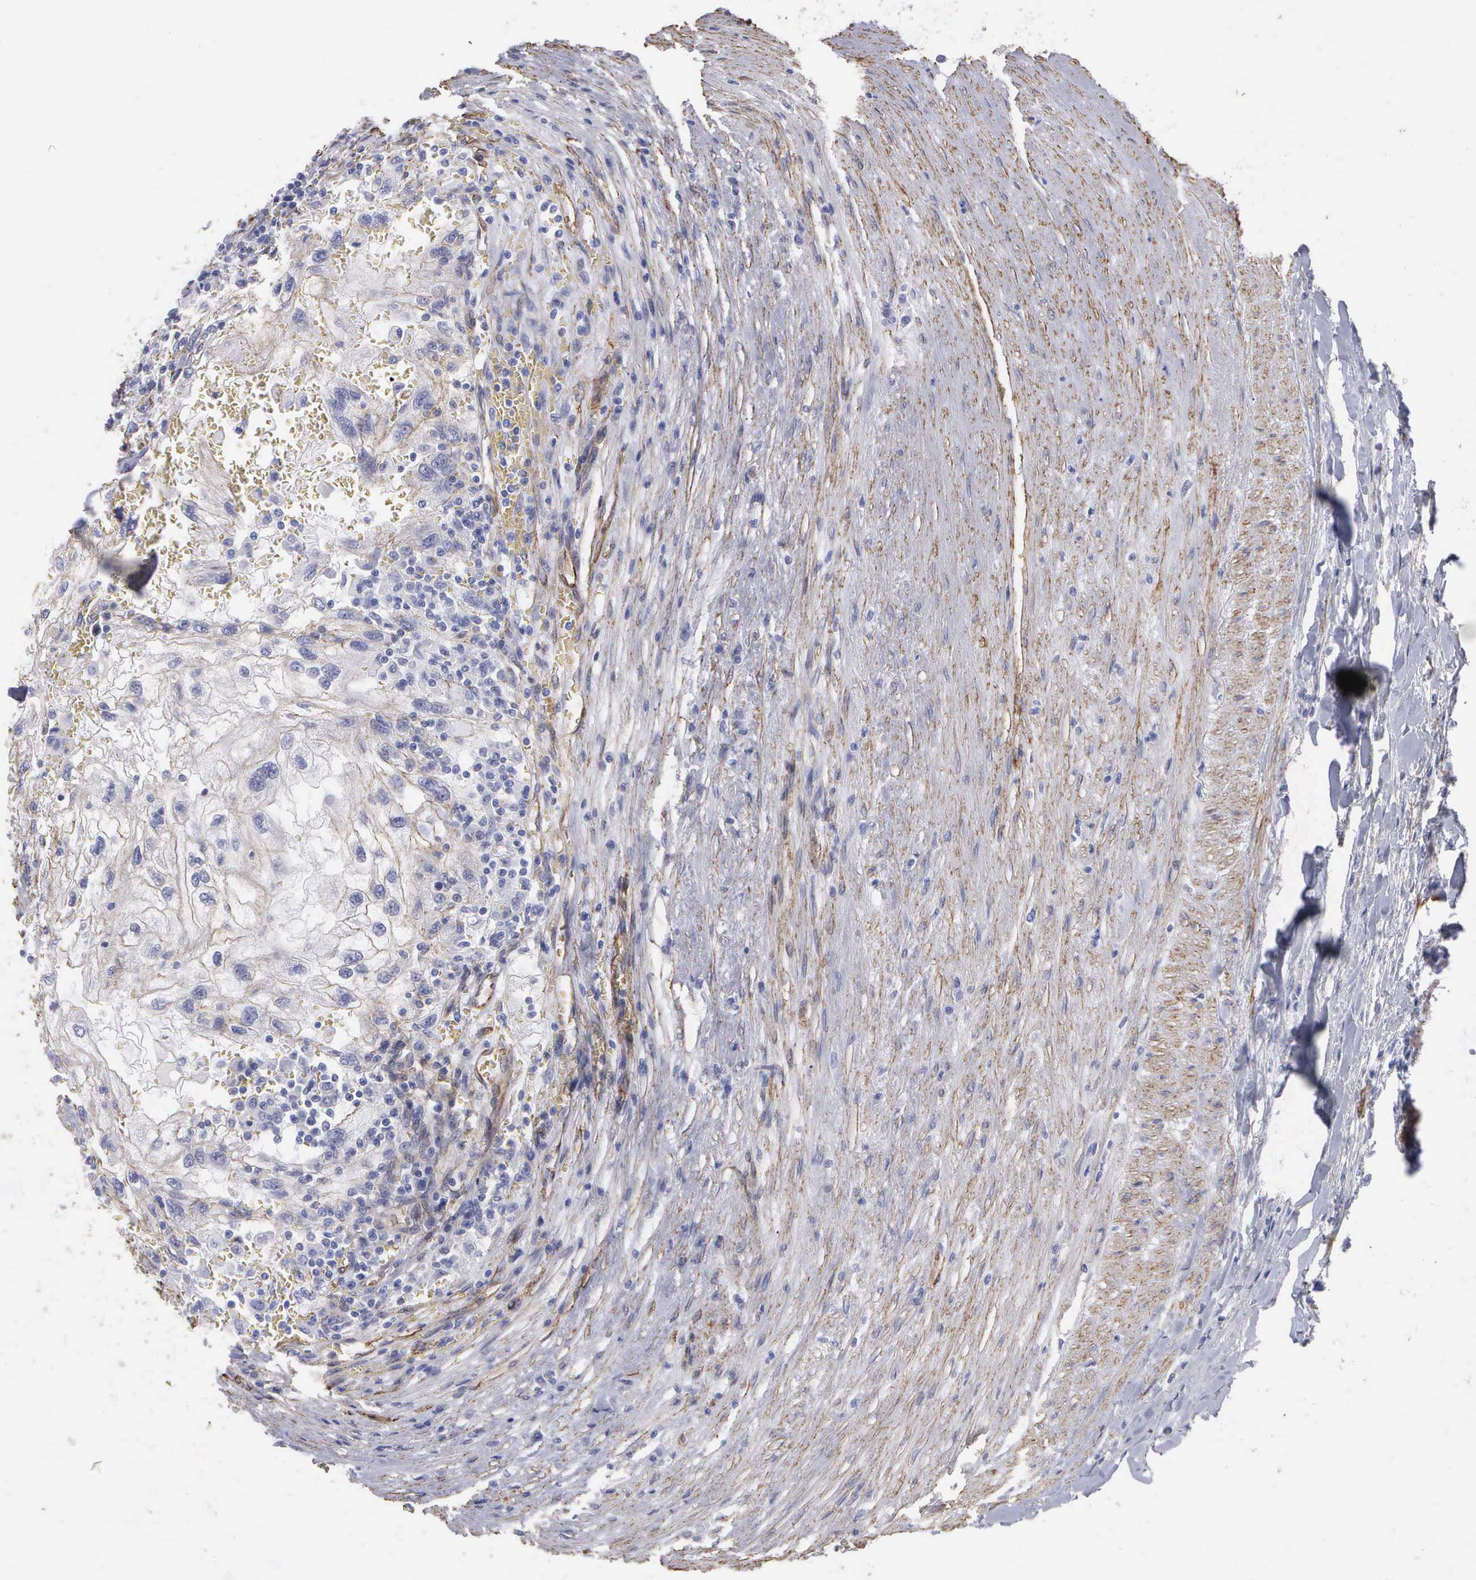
{"staining": {"intensity": "negative", "quantity": "none", "location": "none"}, "tissue": "renal cancer", "cell_type": "Tumor cells", "image_type": "cancer", "snomed": [{"axis": "morphology", "description": "Normal tissue, NOS"}, {"axis": "morphology", "description": "Adenocarcinoma, NOS"}, {"axis": "topography", "description": "Kidney"}], "caption": "A histopathology image of human renal cancer is negative for staining in tumor cells. Brightfield microscopy of IHC stained with DAB (brown) and hematoxylin (blue), captured at high magnification.", "gene": "MAGEB10", "patient": {"sex": "male", "age": 71}}